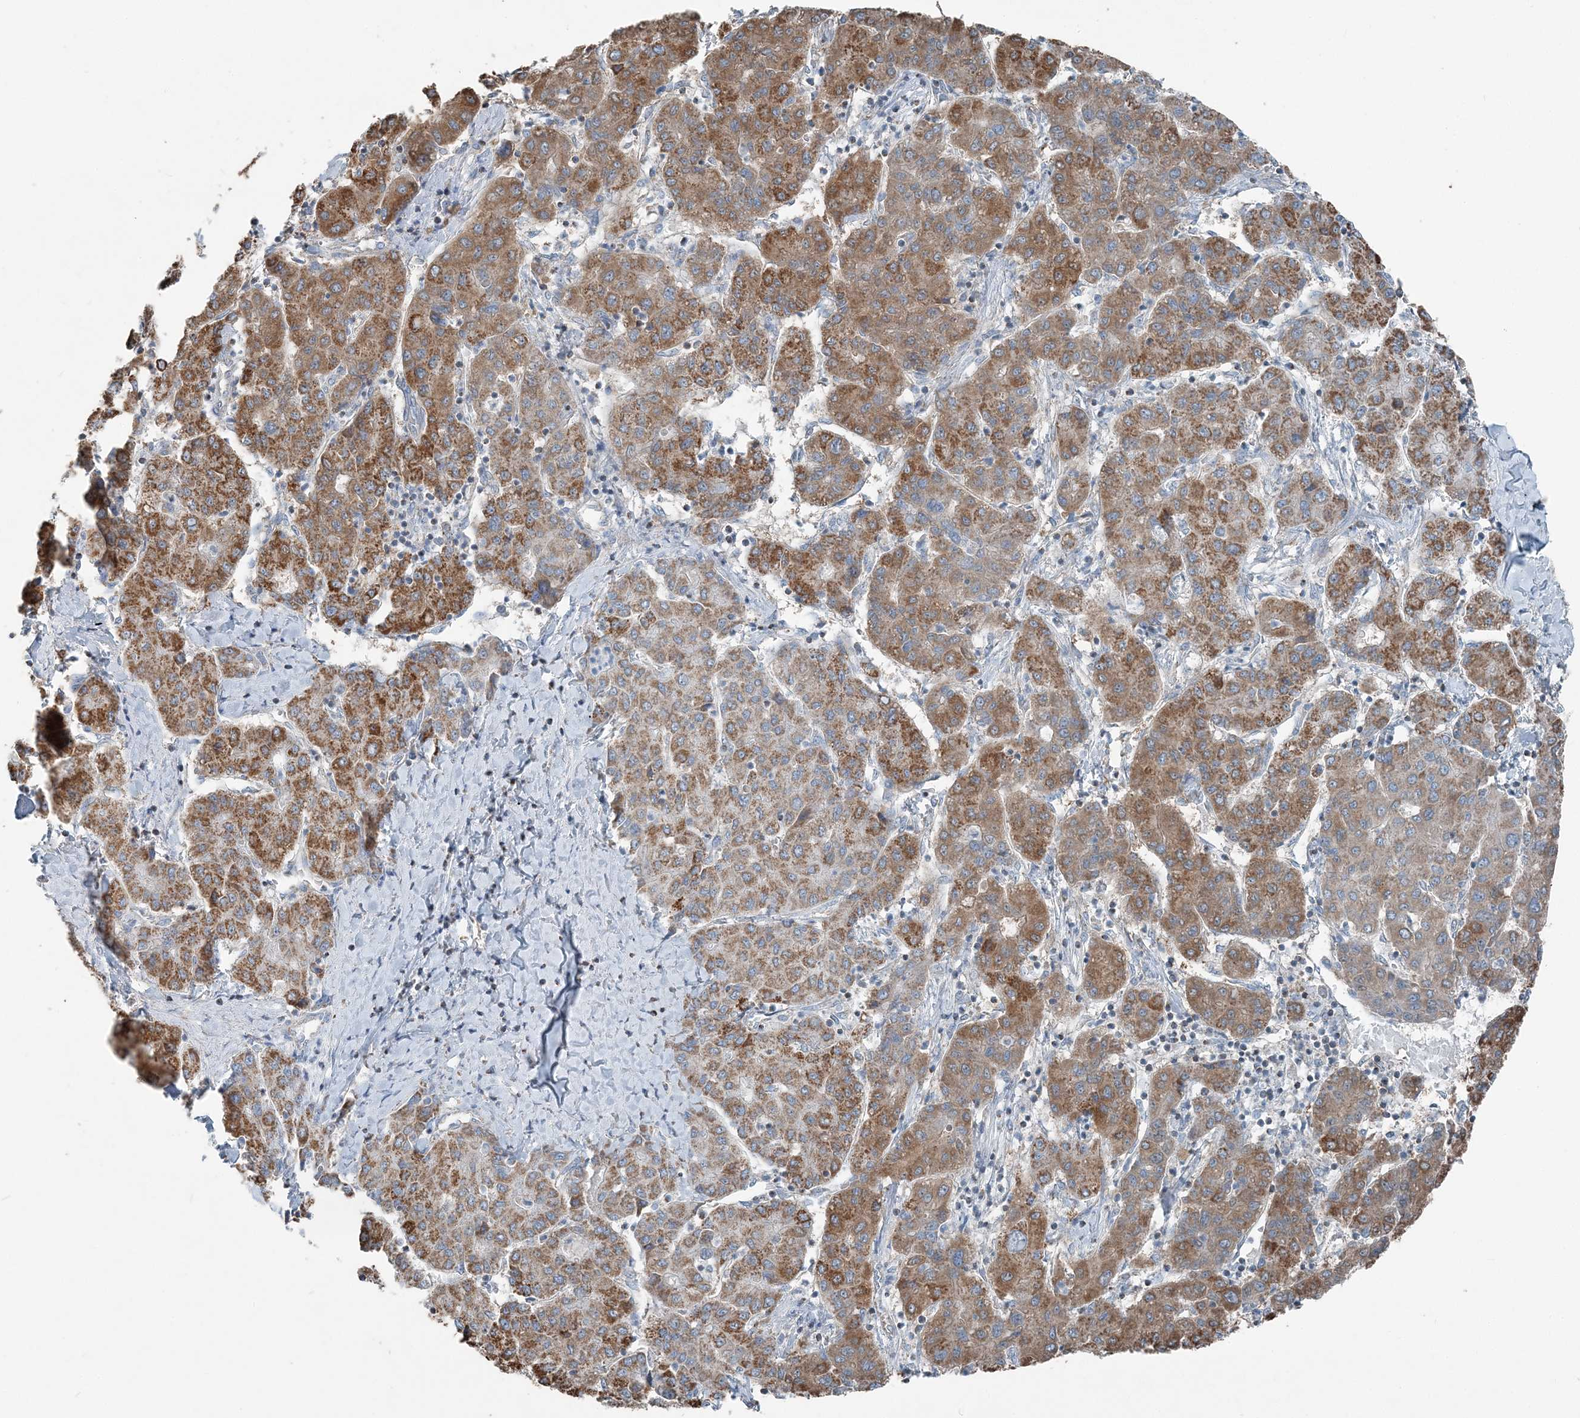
{"staining": {"intensity": "moderate", "quantity": ">75%", "location": "cytoplasmic/membranous"}, "tissue": "liver cancer", "cell_type": "Tumor cells", "image_type": "cancer", "snomed": [{"axis": "morphology", "description": "Carcinoma, Hepatocellular, NOS"}, {"axis": "topography", "description": "Liver"}], "caption": "Human liver cancer (hepatocellular carcinoma) stained with a protein marker displays moderate staining in tumor cells.", "gene": "SUCLG1", "patient": {"sex": "male", "age": 65}}